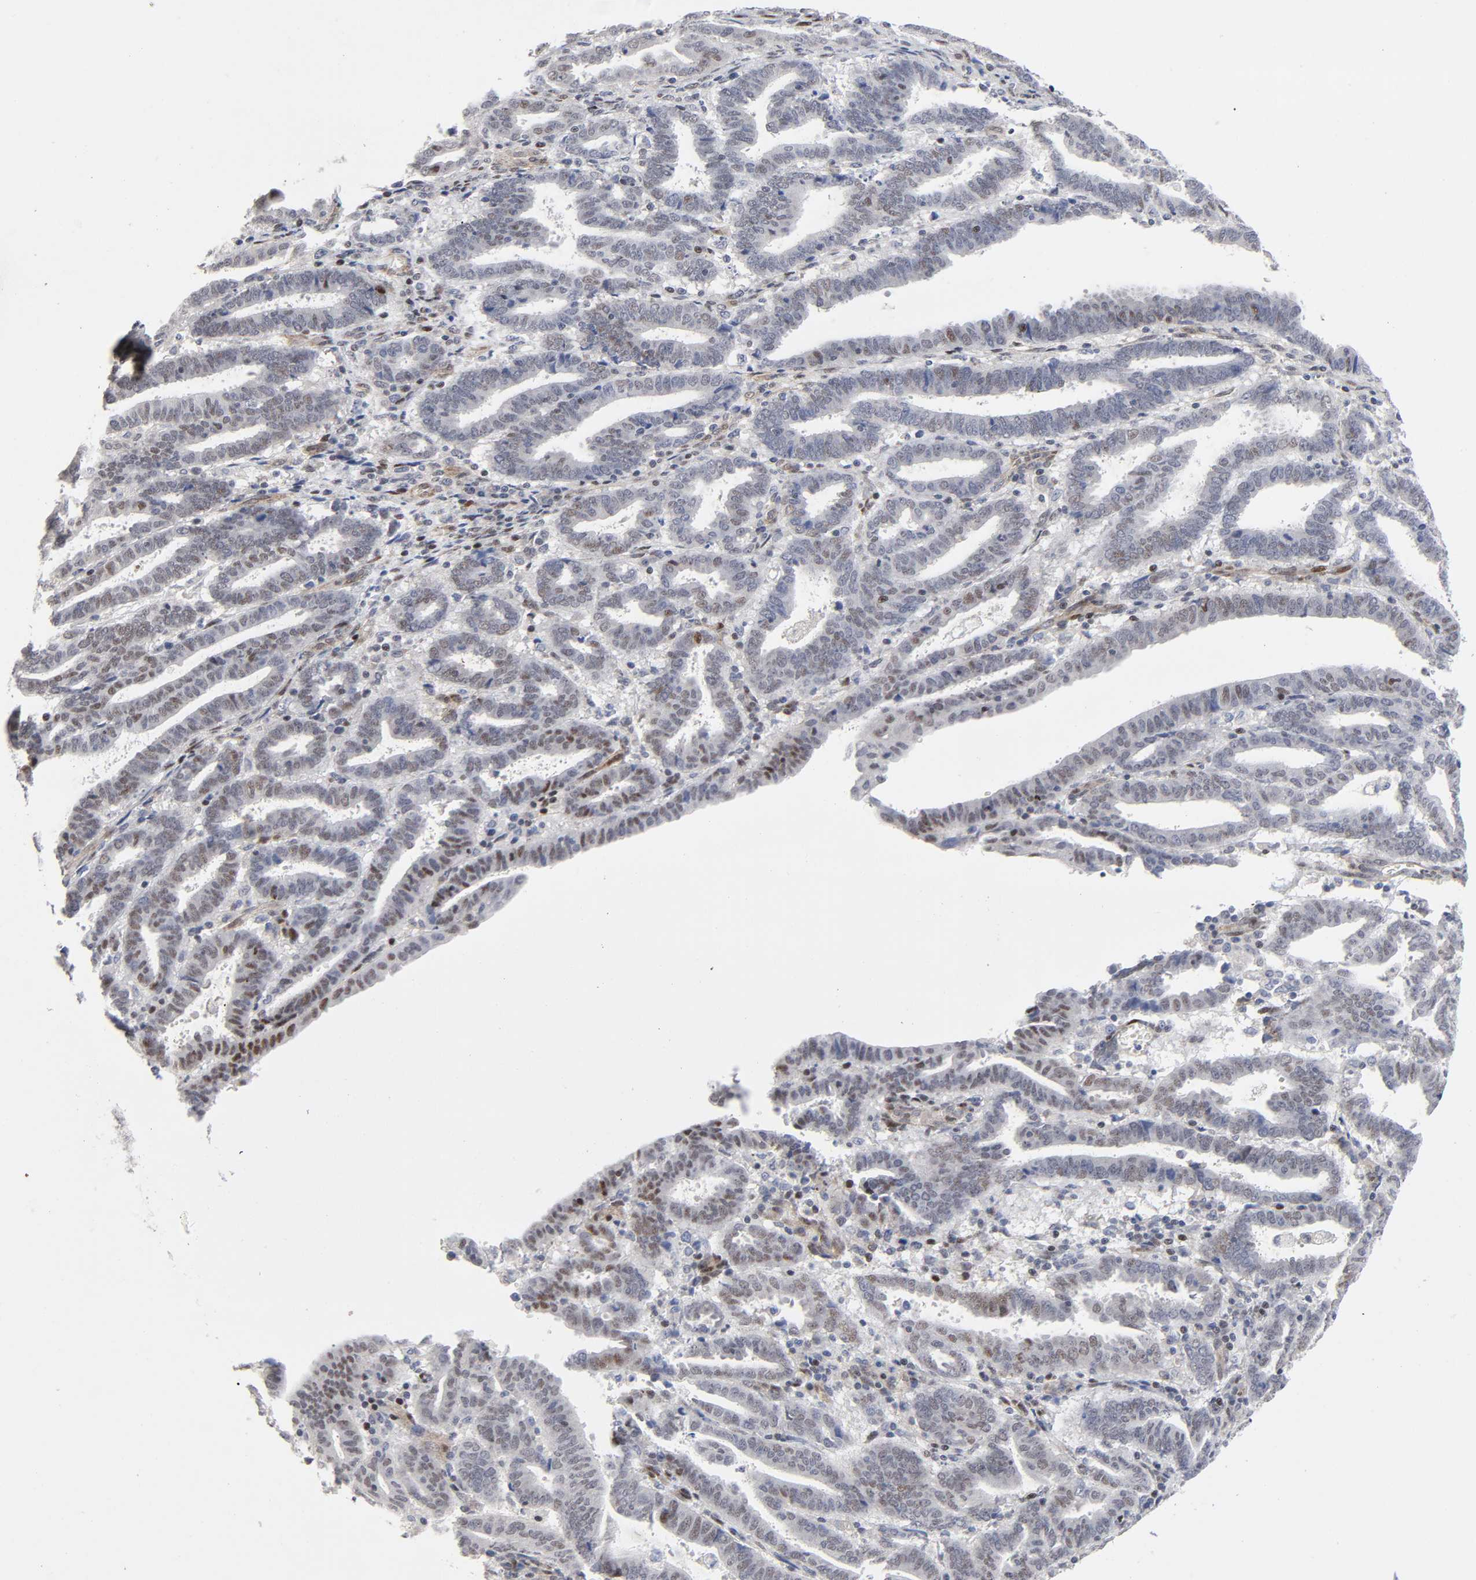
{"staining": {"intensity": "moderate", "quantity": "25%-75%", "location": "nuclear"}, "tissue": "endometrial cancer", "cell_type": "Tumor cells", "image_type": "cancer", "snomed": [{"axis": "morphology", "description": "Adenocarcinoma, NOS"}, {"axis": "topography", "description": "Uterus"}], "caption": "Protein staining of endometrial adenocarcinoma tissue displays moderate nuclear expression in approximately 25%-75% of tumor cells.", "gene": "STK38", "patient": {"sex": "female", "age": 83}}